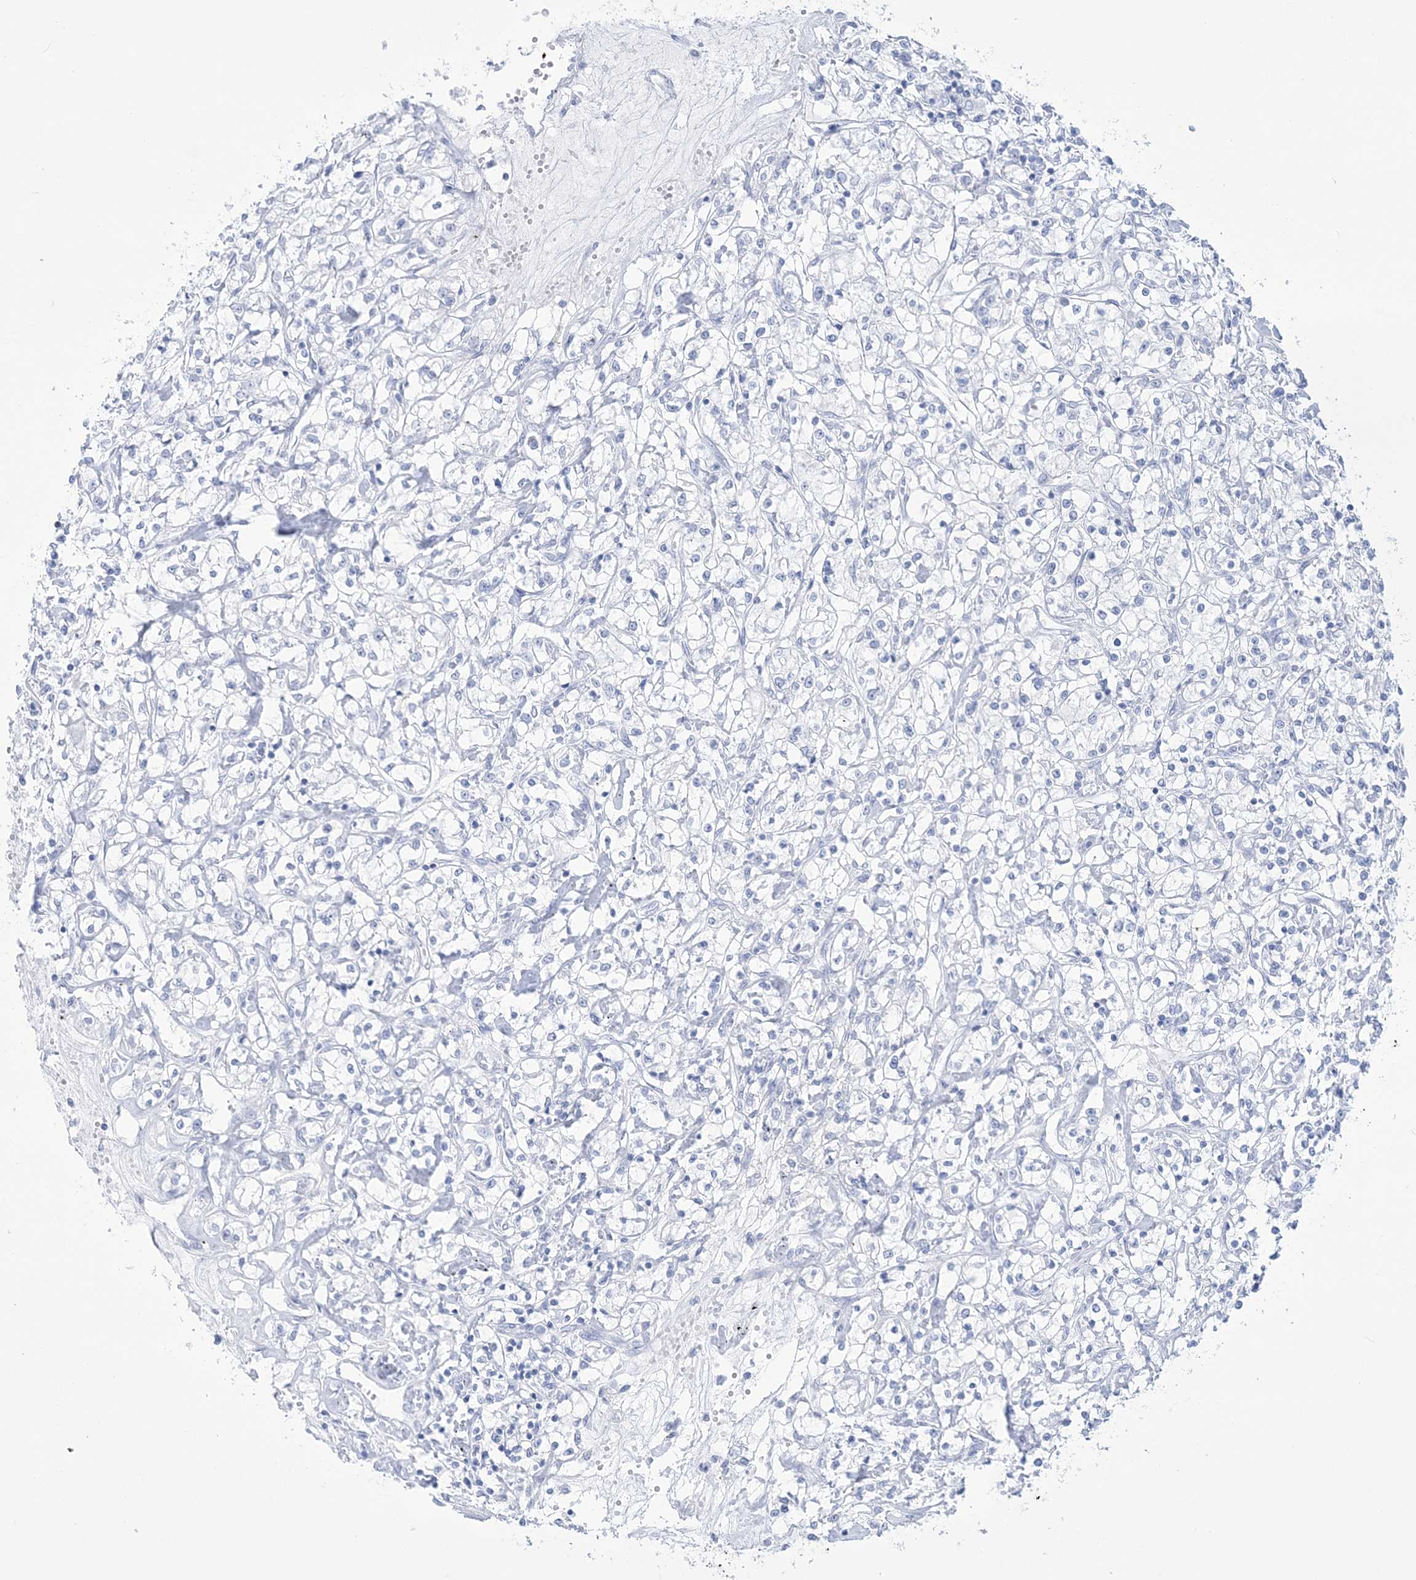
{"staining": {"intensity": "negative", "quantity": "none", "location": "none"}, "tissue": "renal cancer", "cell_type": "Tumor cells", "image_type": "cancer", "snomed": [{"axis": "morphology", "description": "Adenocarcinoma, NOS"}, {"axis": "topography", "description": "Kidney"}], "caption": "This is a image of immunohistochemistry (IHC) staining of renal cancer (adenocarcinoma), which shows no staining in tumor cells.", "gene": "RBP2", "patient": {"sex": "female", "age": 59}}